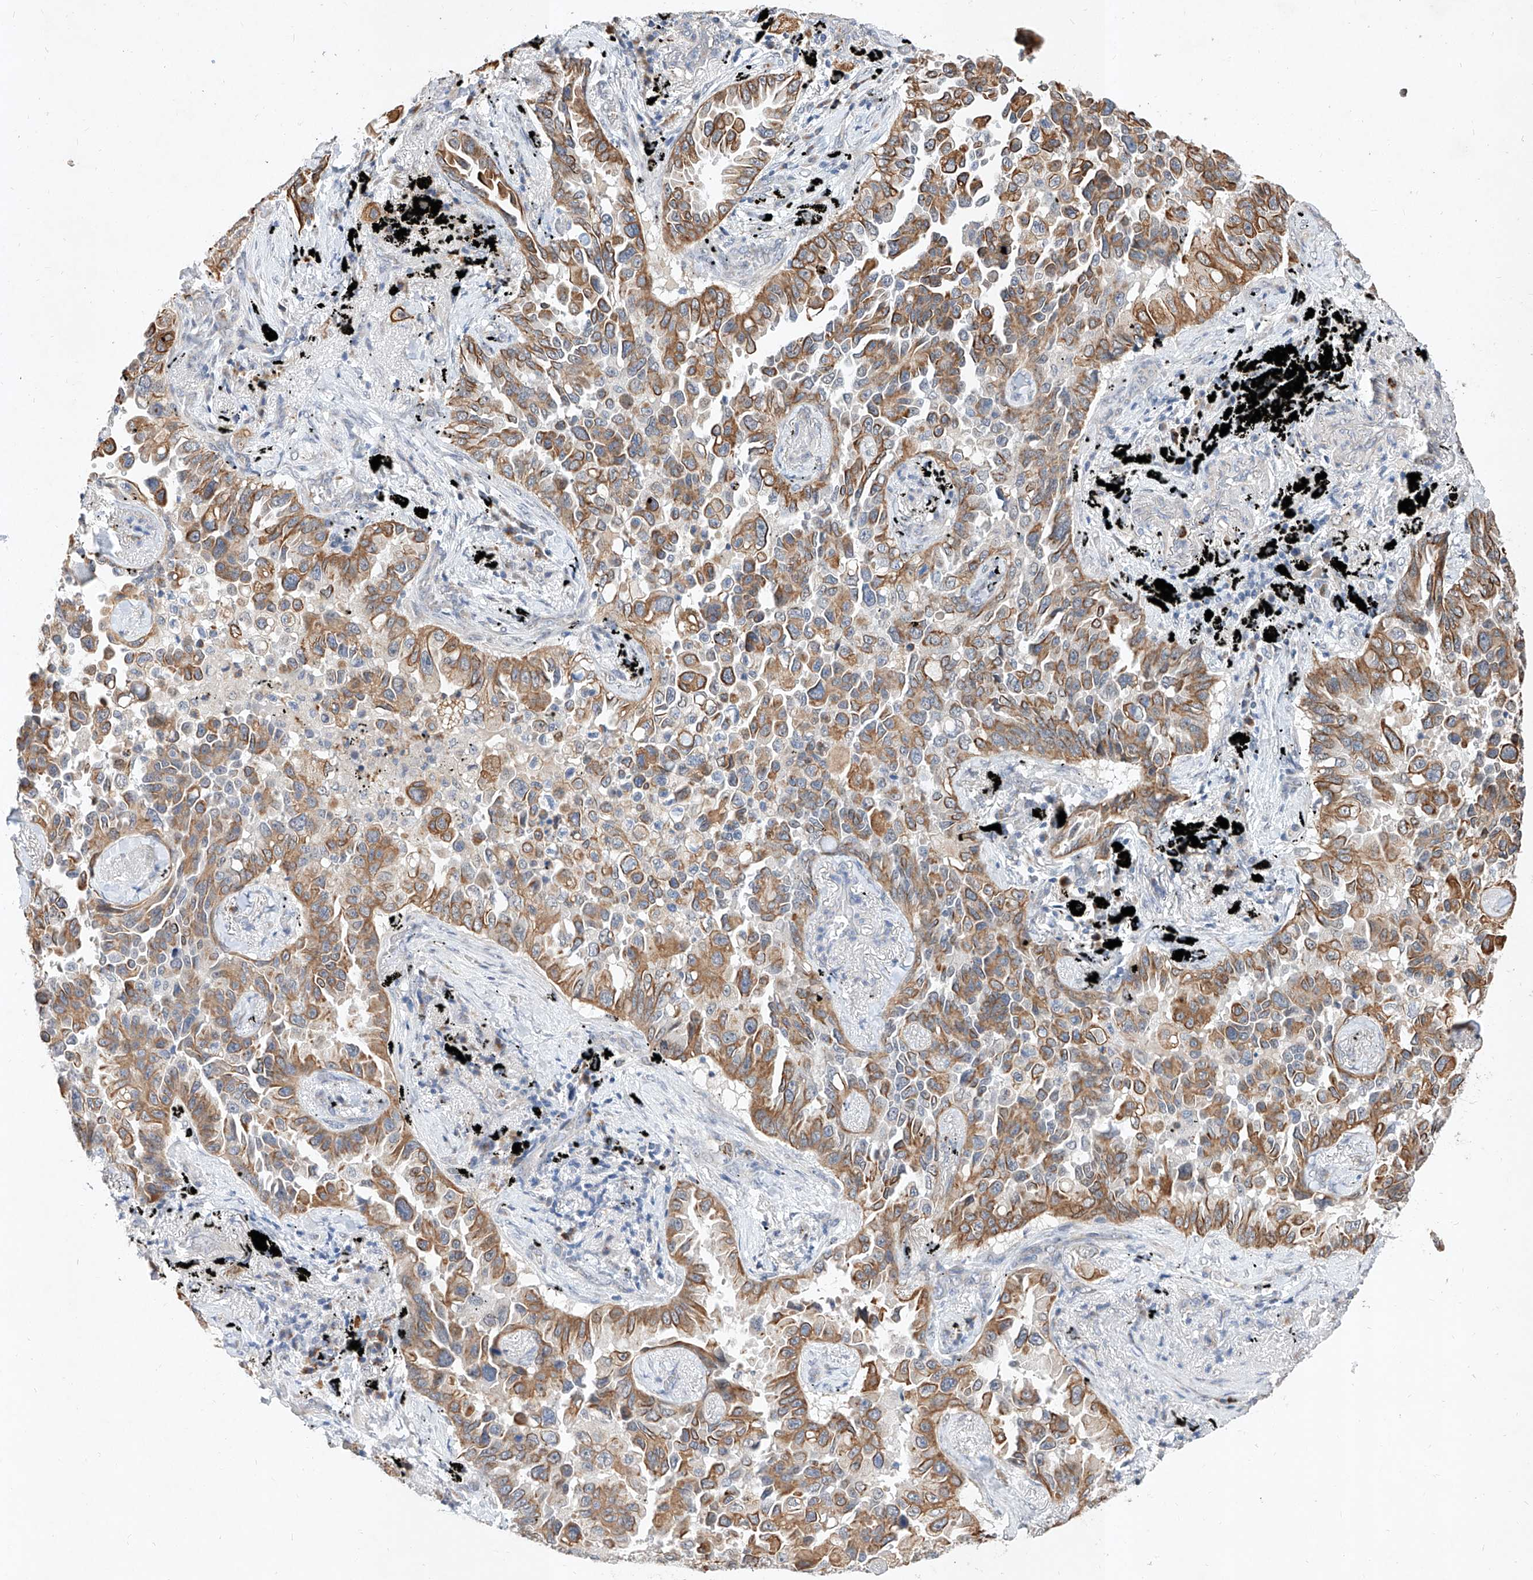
{"staining": {"intensity": "moderate", "quantity": ">75%", "location": "cytoplasmic/membranous"}, "tissue": "lung cancer", "cell_type": "Tumor cells", "image_type": "cancer", "snomed": [{"axis": "morphology", "description": "Adenocarcinoma, NOS"}, {"axis": "topography", "description": "Lung"}], "caption": "IHC staining of lung cancer, which displays medium levels of moderate cytoplasmic/membranous positivity in approximately >75% of tumor cells indicating moderate cytoplasmic/membranous protein staining. The staining was performed using DAB (3,3'-diaminobenzidine) (brown) for protein detection and nuclei were counterstained in hematoxylin (blue).", "gene": "MFSD4B", "patient": {"sex": "female", "age": 67}}